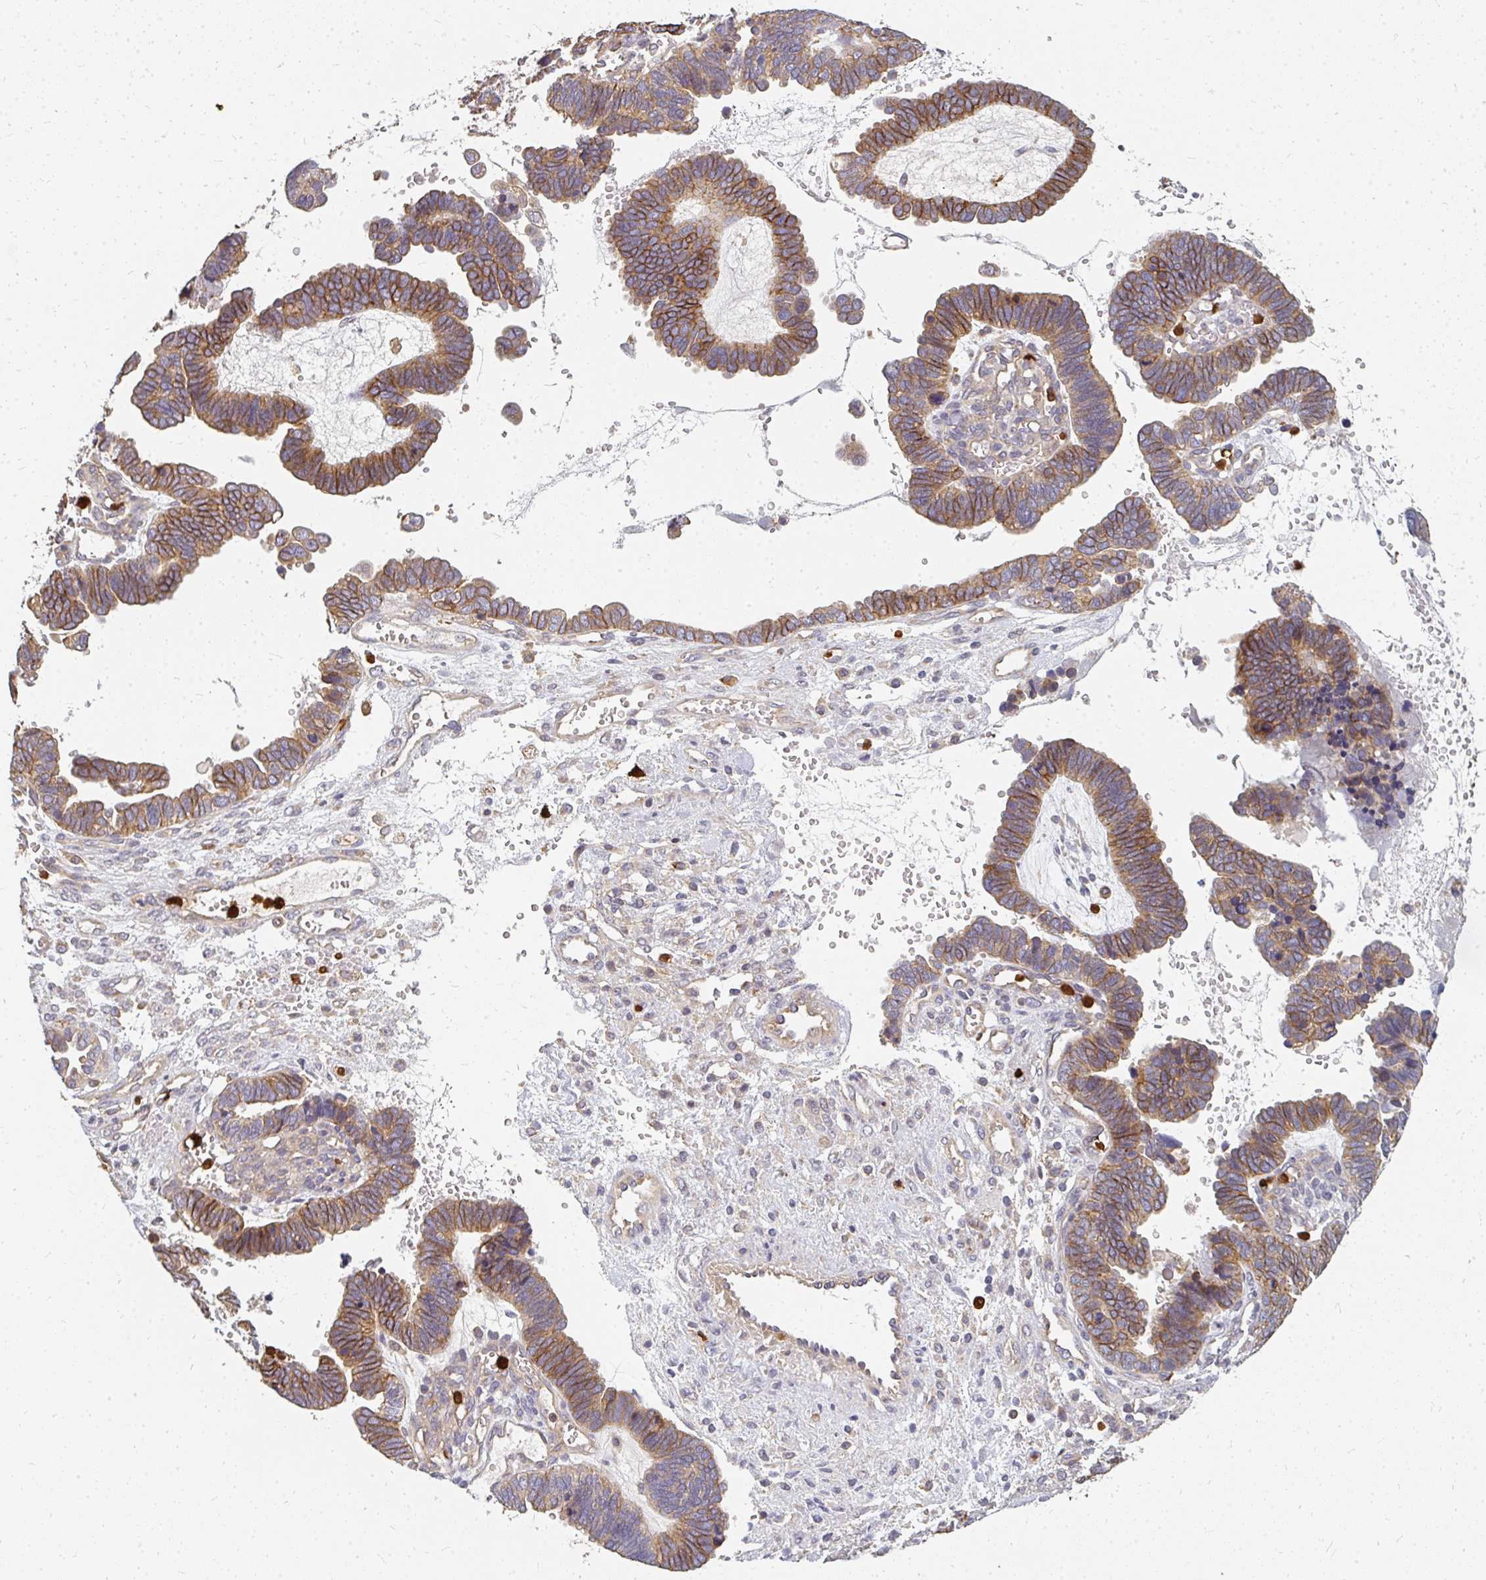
{"staining": {"intensity": "moderate", "quantity": ">75%", "location": "cytoplasmic/membranous"}, "tissue": "ovarian cancer", "cell_type": "Tumor cells", "image_type": "cancer", "snomed": [{"axis": "morphology", "description": "Cystadenocarcinoma, serous, NOS"}, {"axis": "topography", "description": "Ovary"}], "caption": "The immunohistochemical stain highlights moderate cytoplasmic/membranous positivity in tumor cells of serous cystadenocarcinoma (ovarian) tissue.", "gene": "CNTRL", "patient": {"sex": "female", "age": 51}}